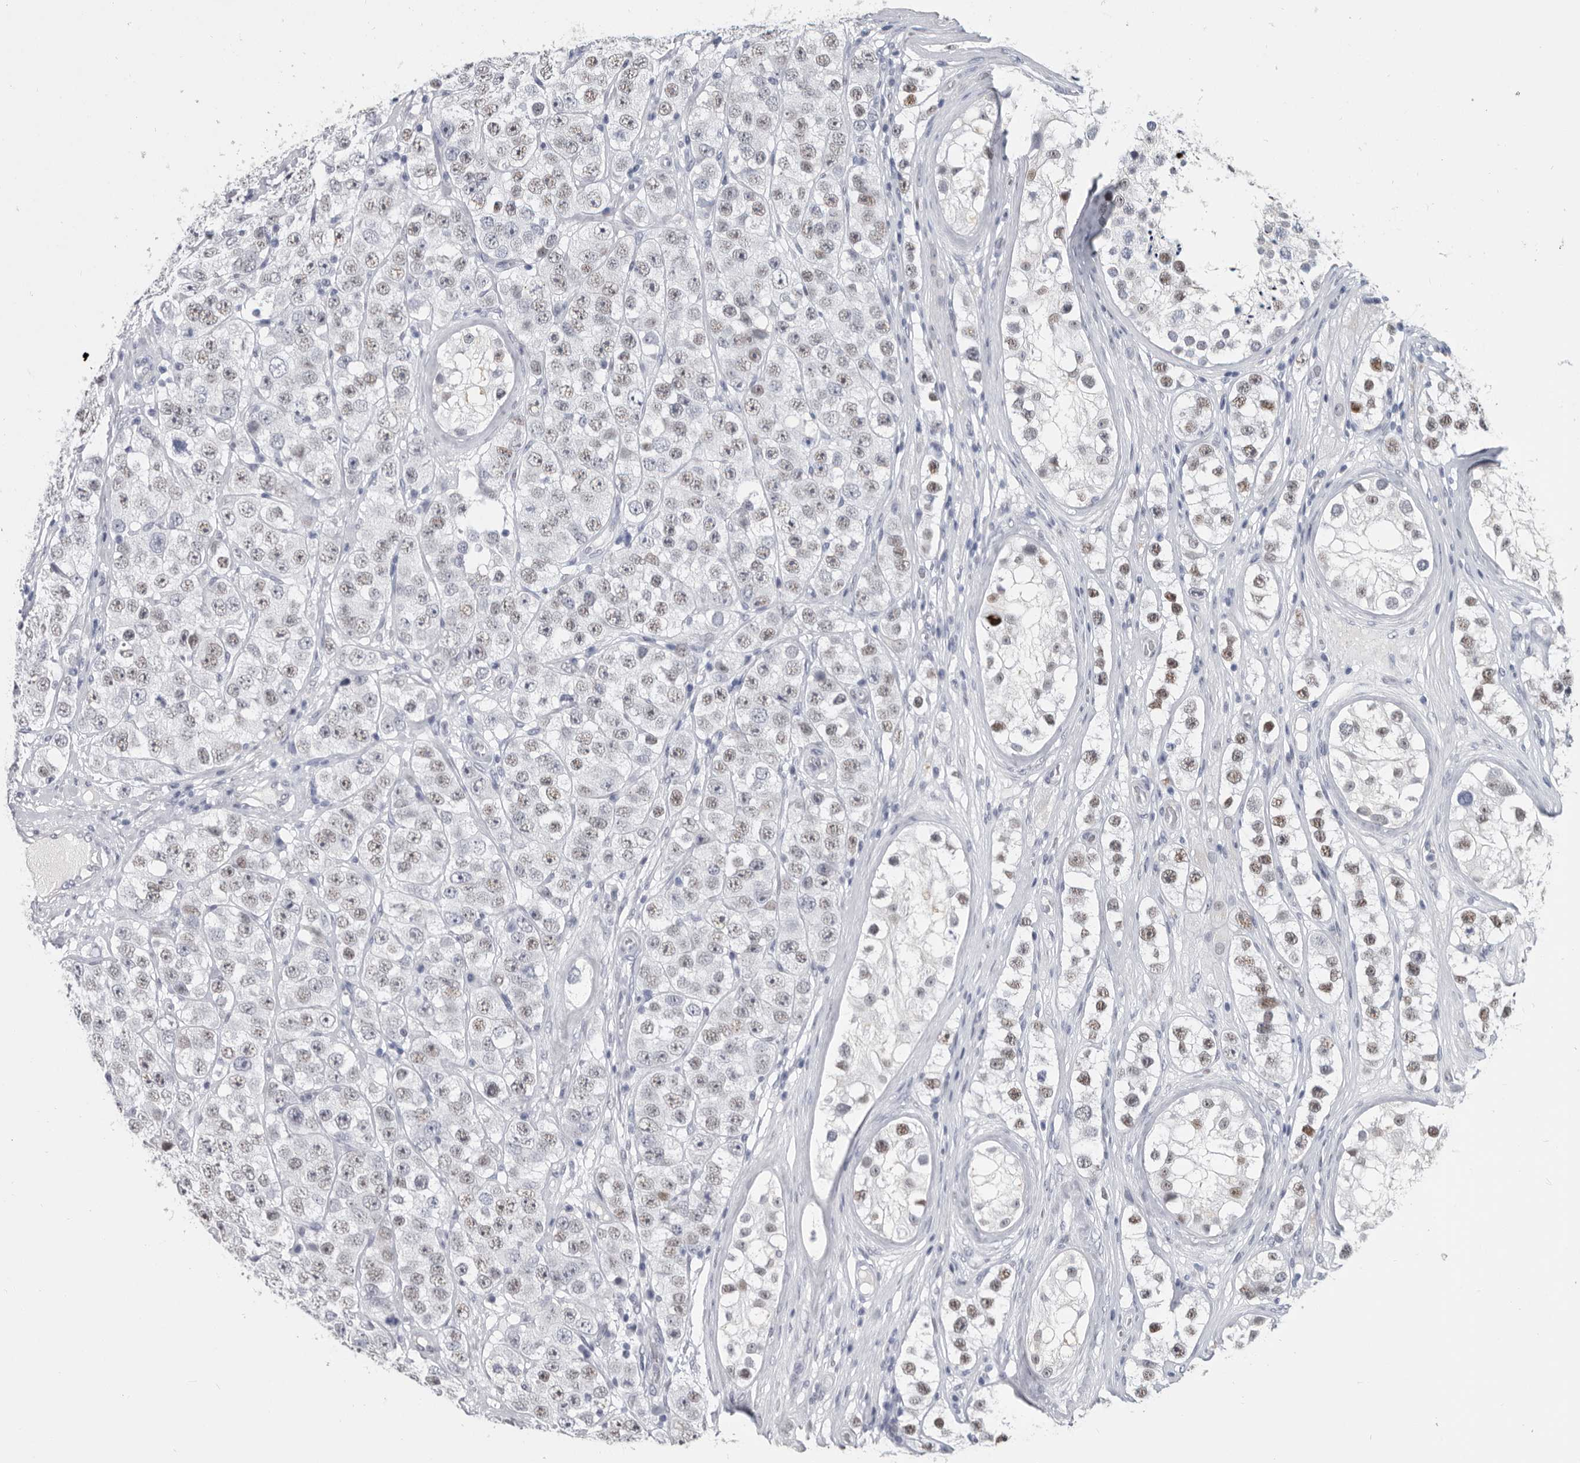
{"staining": {"intensity": "weak", "quantity": "25%-75%", "location": "nuclear"}, "tissue": "testis cancer", "cell_type": "Tumor cells", "image_type": "cancer", "snomed": [{"axis": "morphology", "description": "Seminoma, NOS"}, {"axis": "topography", "description": "Testis"}], "caption": "Immunohistochemical staining of testis cancer displays low levels of weak nuclear protein expression in about 25%-75% of tumor cells.", "gene": "WRAP73", "patient": {"sex": "male", "age": 28}}